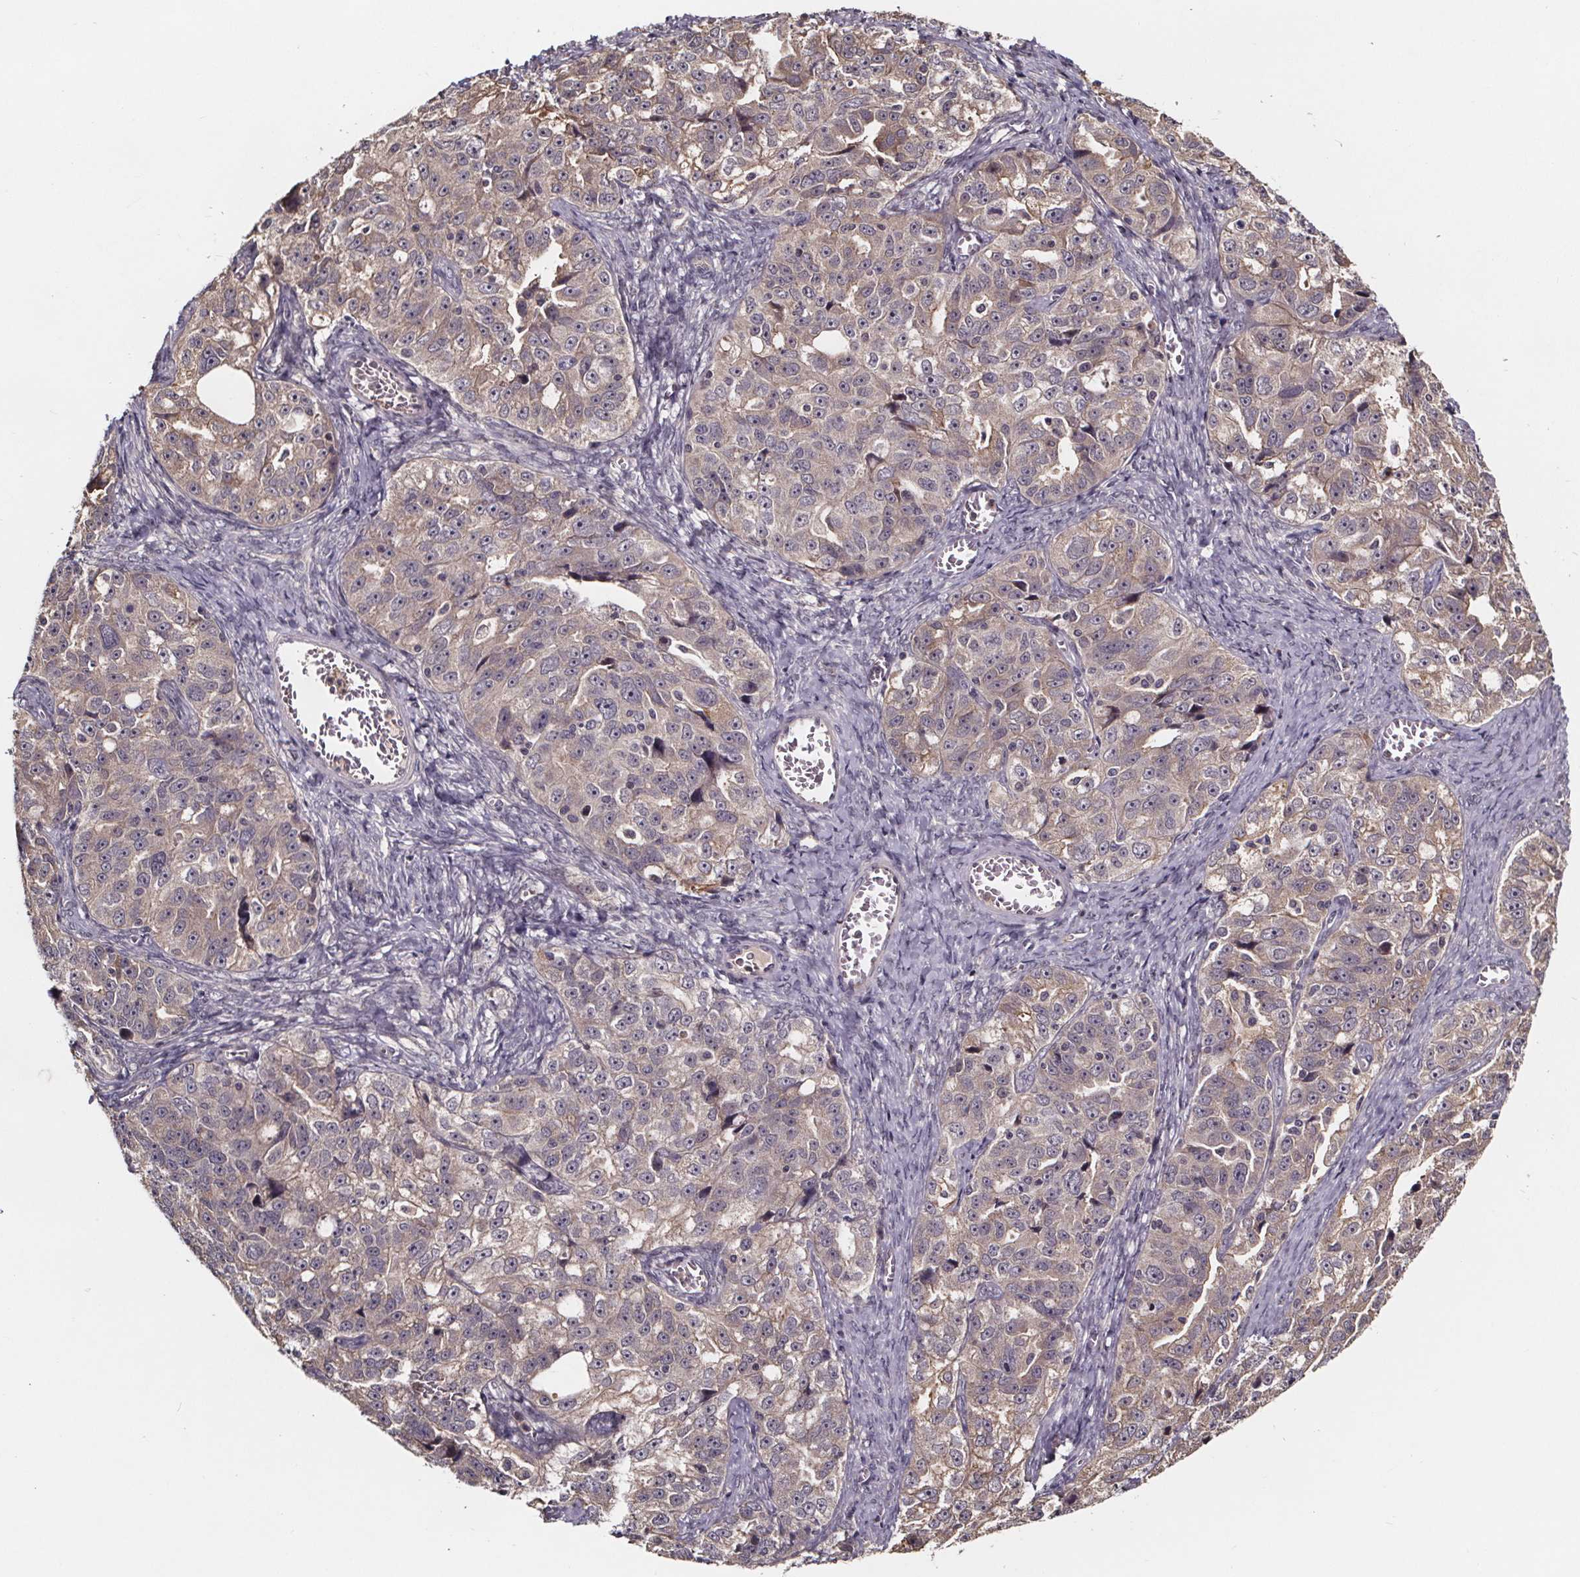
{"staining": {"intensity": "weak", "quantity": "25%-75%", "location": "cytoplasmic/membranous"}, "tissue": "ovarian cancer", "cell_type": "Tumor cells", "image_type": "cancer", "snomed": [{"axis": "morphology", "description": "Cystadenocarcinoma, serous, NOS"}, {"axis": "topography", "description": "Ovary"}], "caption": "Weak cytoplasmic/membranous expression for a protein is present in about 25%-75% of tumor cells of ovarian cancer (serous cystadenocarcinoma) using immunohistochemistry (IHC).", "gene": "SMIM1", "patient": {"sex": "female", "age": 51}}